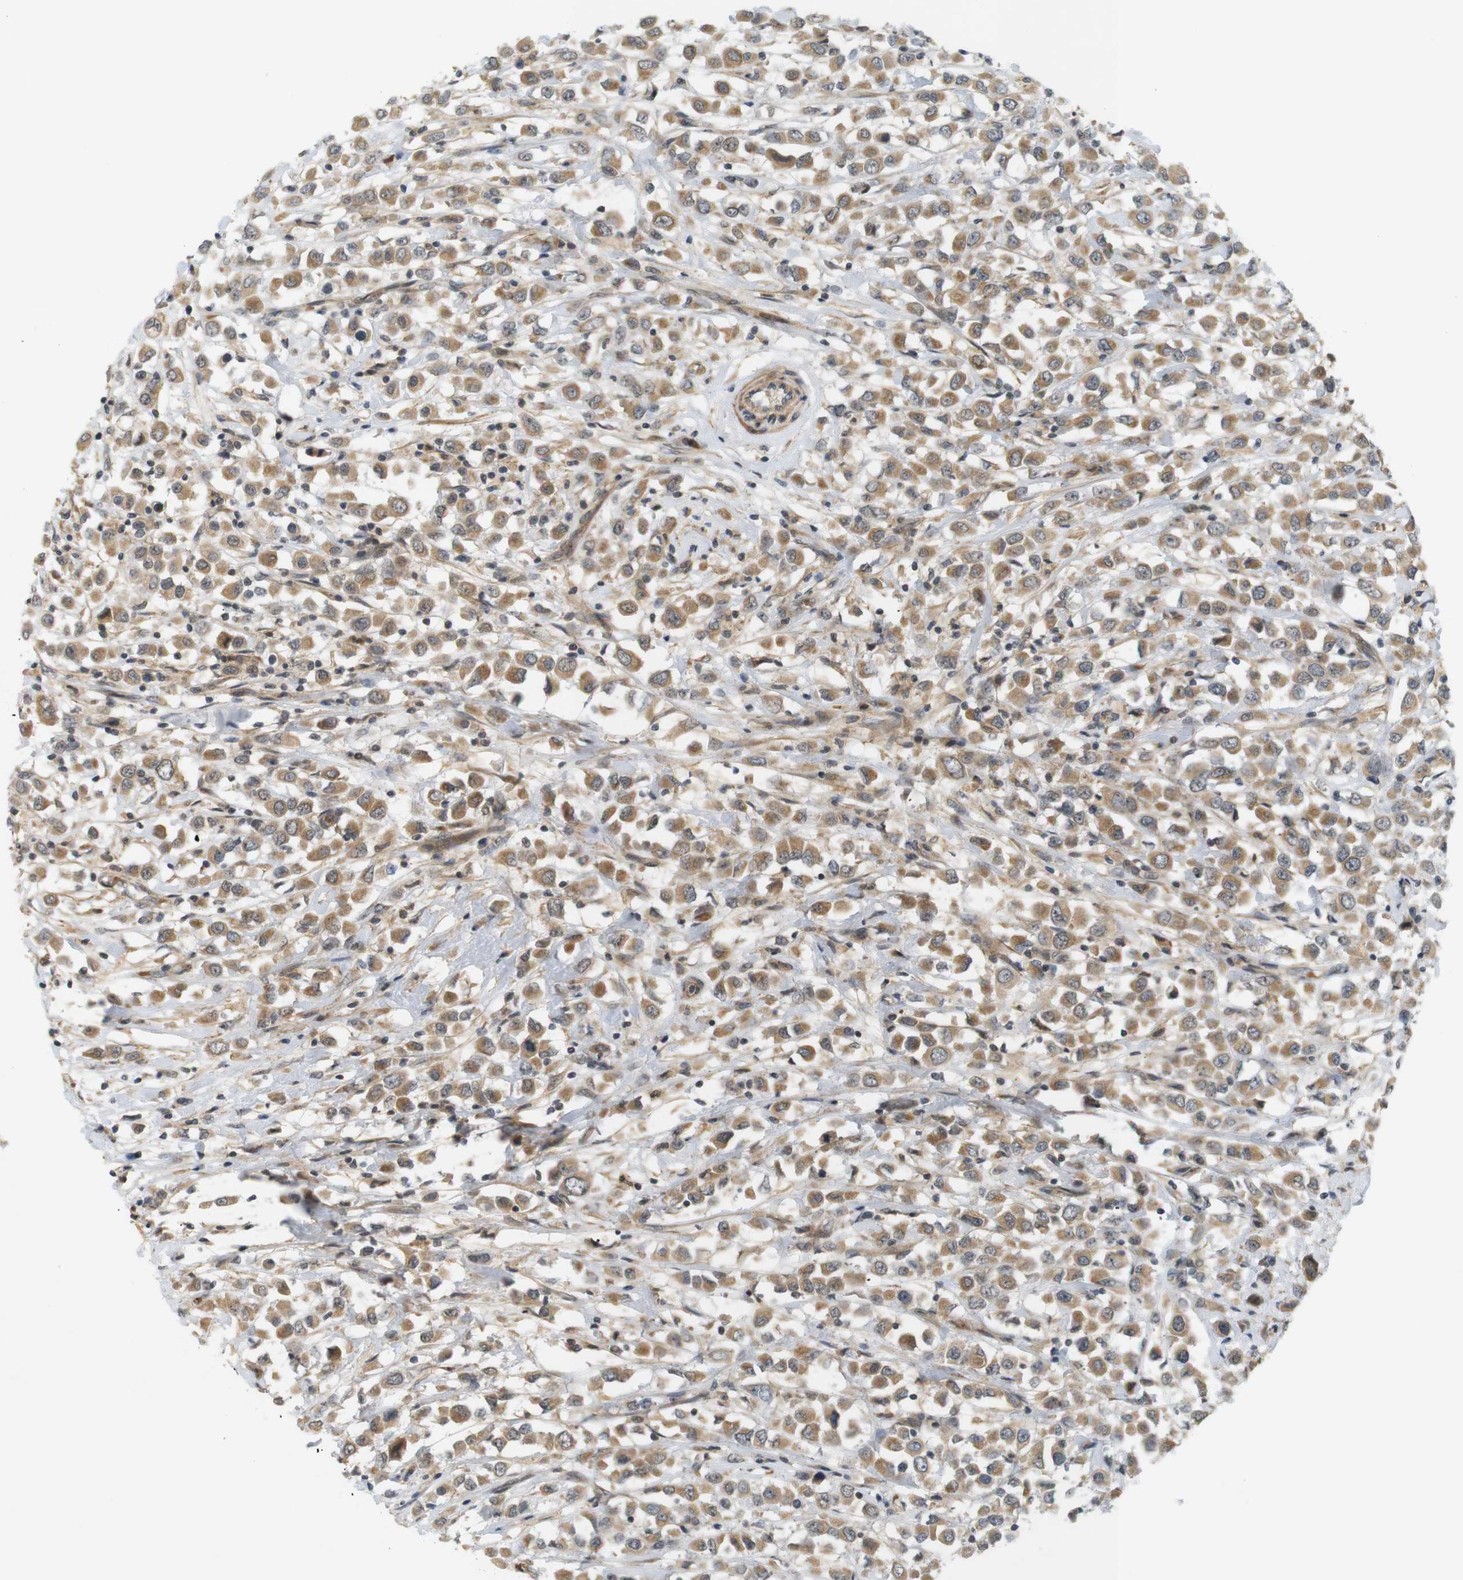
{"staining": {"intensity": "moderate", "quantity": ">75%", "location": "cytoplasmic/membranous"}, "tissue": "breast cancer", "cell_type": "Tumor cells", "image_type": "cancer", "snomed": [{"axis": "morphology", "description": "Duct carcinoma"}, {"axis": "topography", "description": "Breast"}], "caption": "The micrograph displays immunohistochemical staining of breast cancer. There is moderate cytoplasmic/membranous expression is identified in about >75% of tumor cells.", "gene": "SOCS6", "patient": {"sex": "female", "age": 61}}